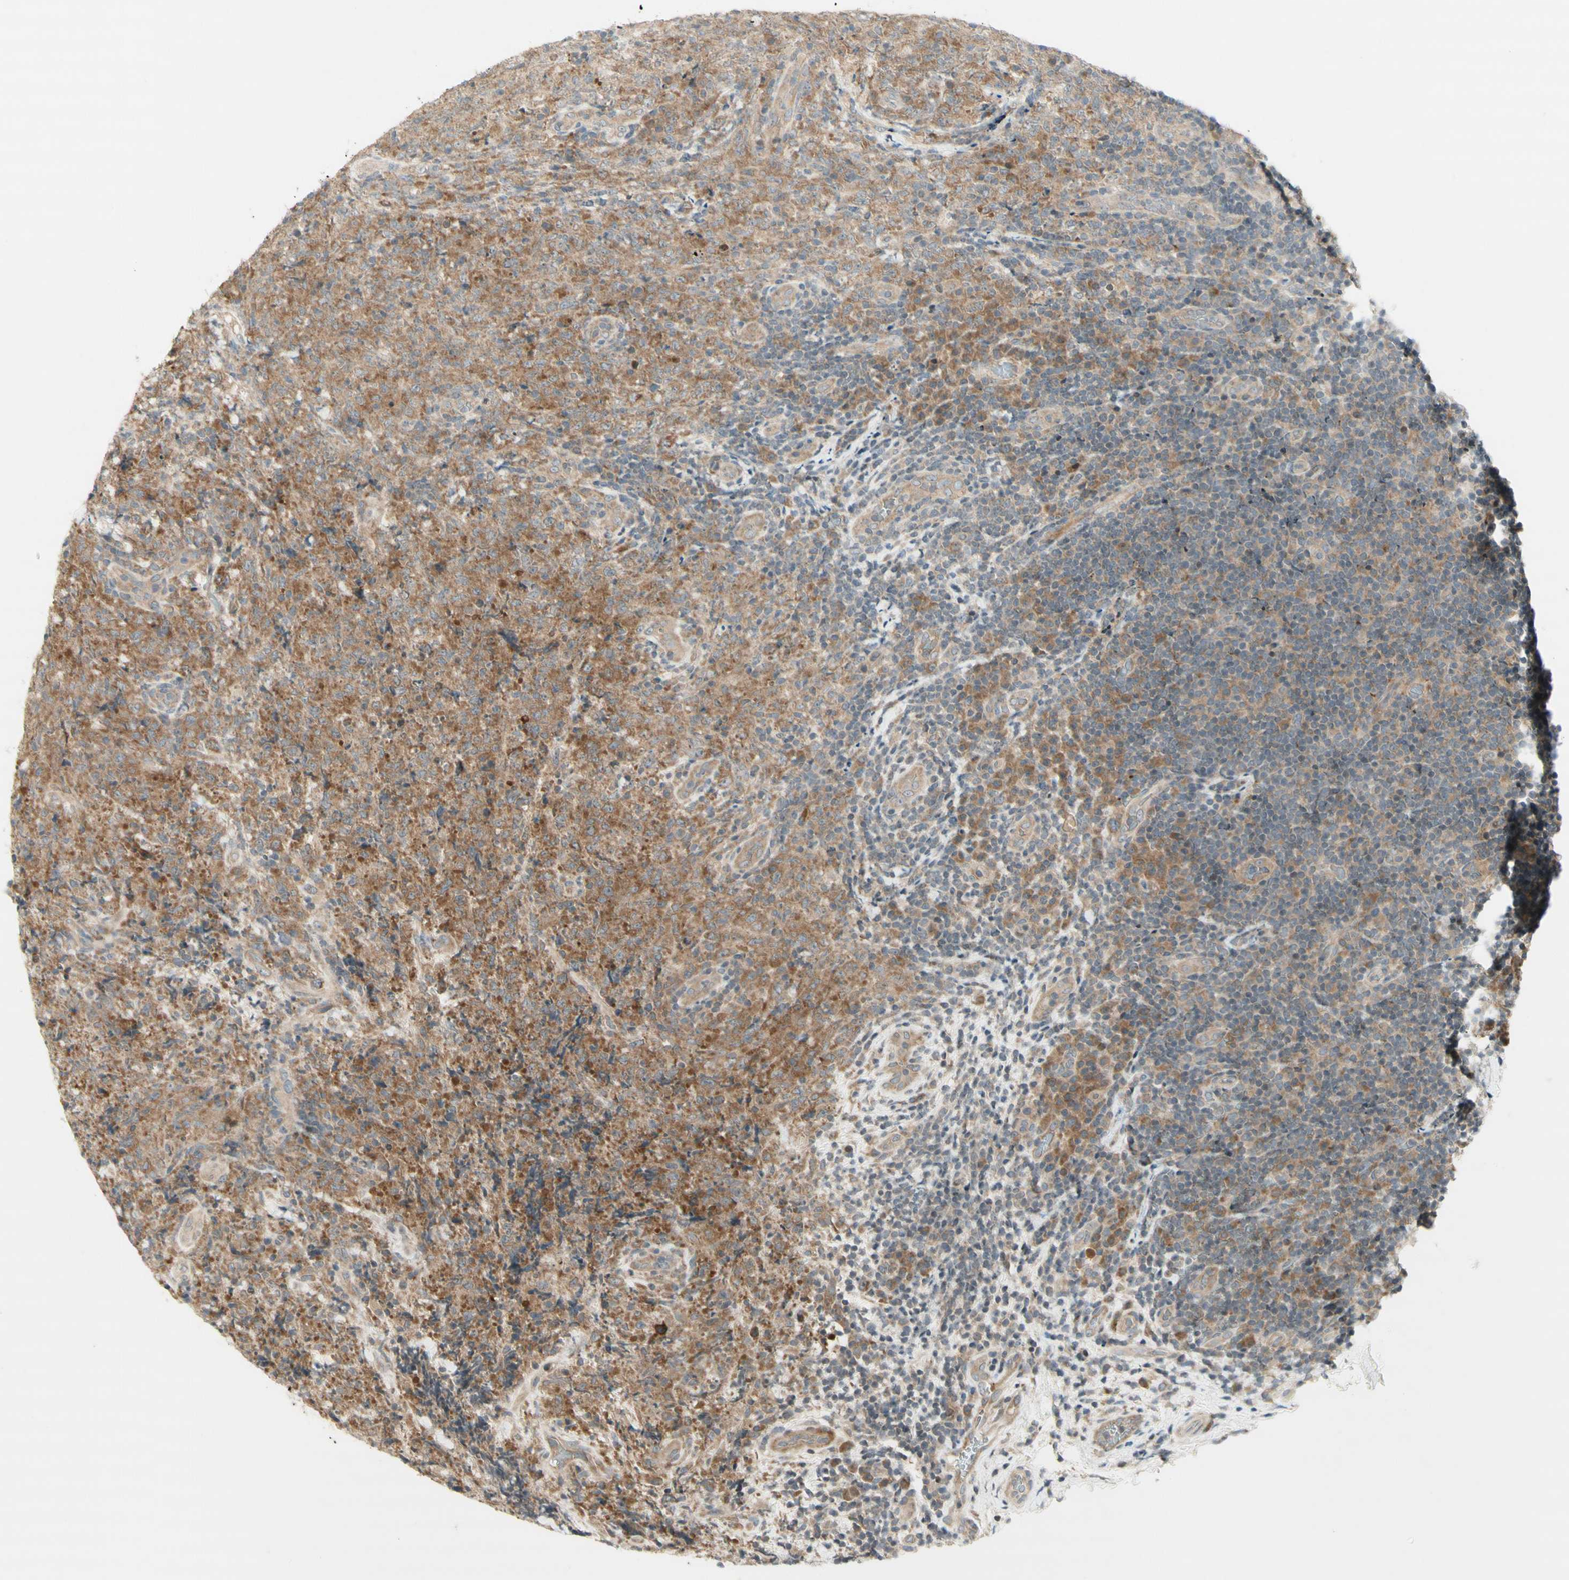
{"staining": {"intensity": "moderate", "quantity": "25%-75%", "location": "cytoplasmic/membranous"}, "tissue": "lymphoma", "cell_type": "Tumor cells", "image_type": "cancer", "snomed": [{"axis": "morphology", "description": "Malignant lymphoma, non-Hodgkin's type, High grade"}, {"axis": "topography", "description": "Tonsil"}], "caption": "Immunohistochemistry staining of lymphoma, which exhibits medium levels of moderate cytoplasmic/membranous positivity in about 25%-75% of tumor cells indicating moderate cytoplasmic/membranous protein positivity. The staining was performed using DAB (brown) for protein detection and nuclei were counterstained in hematoxylin (blue).", "gene": "ETF1", "patient": {"sex": "female", "age": 36}}